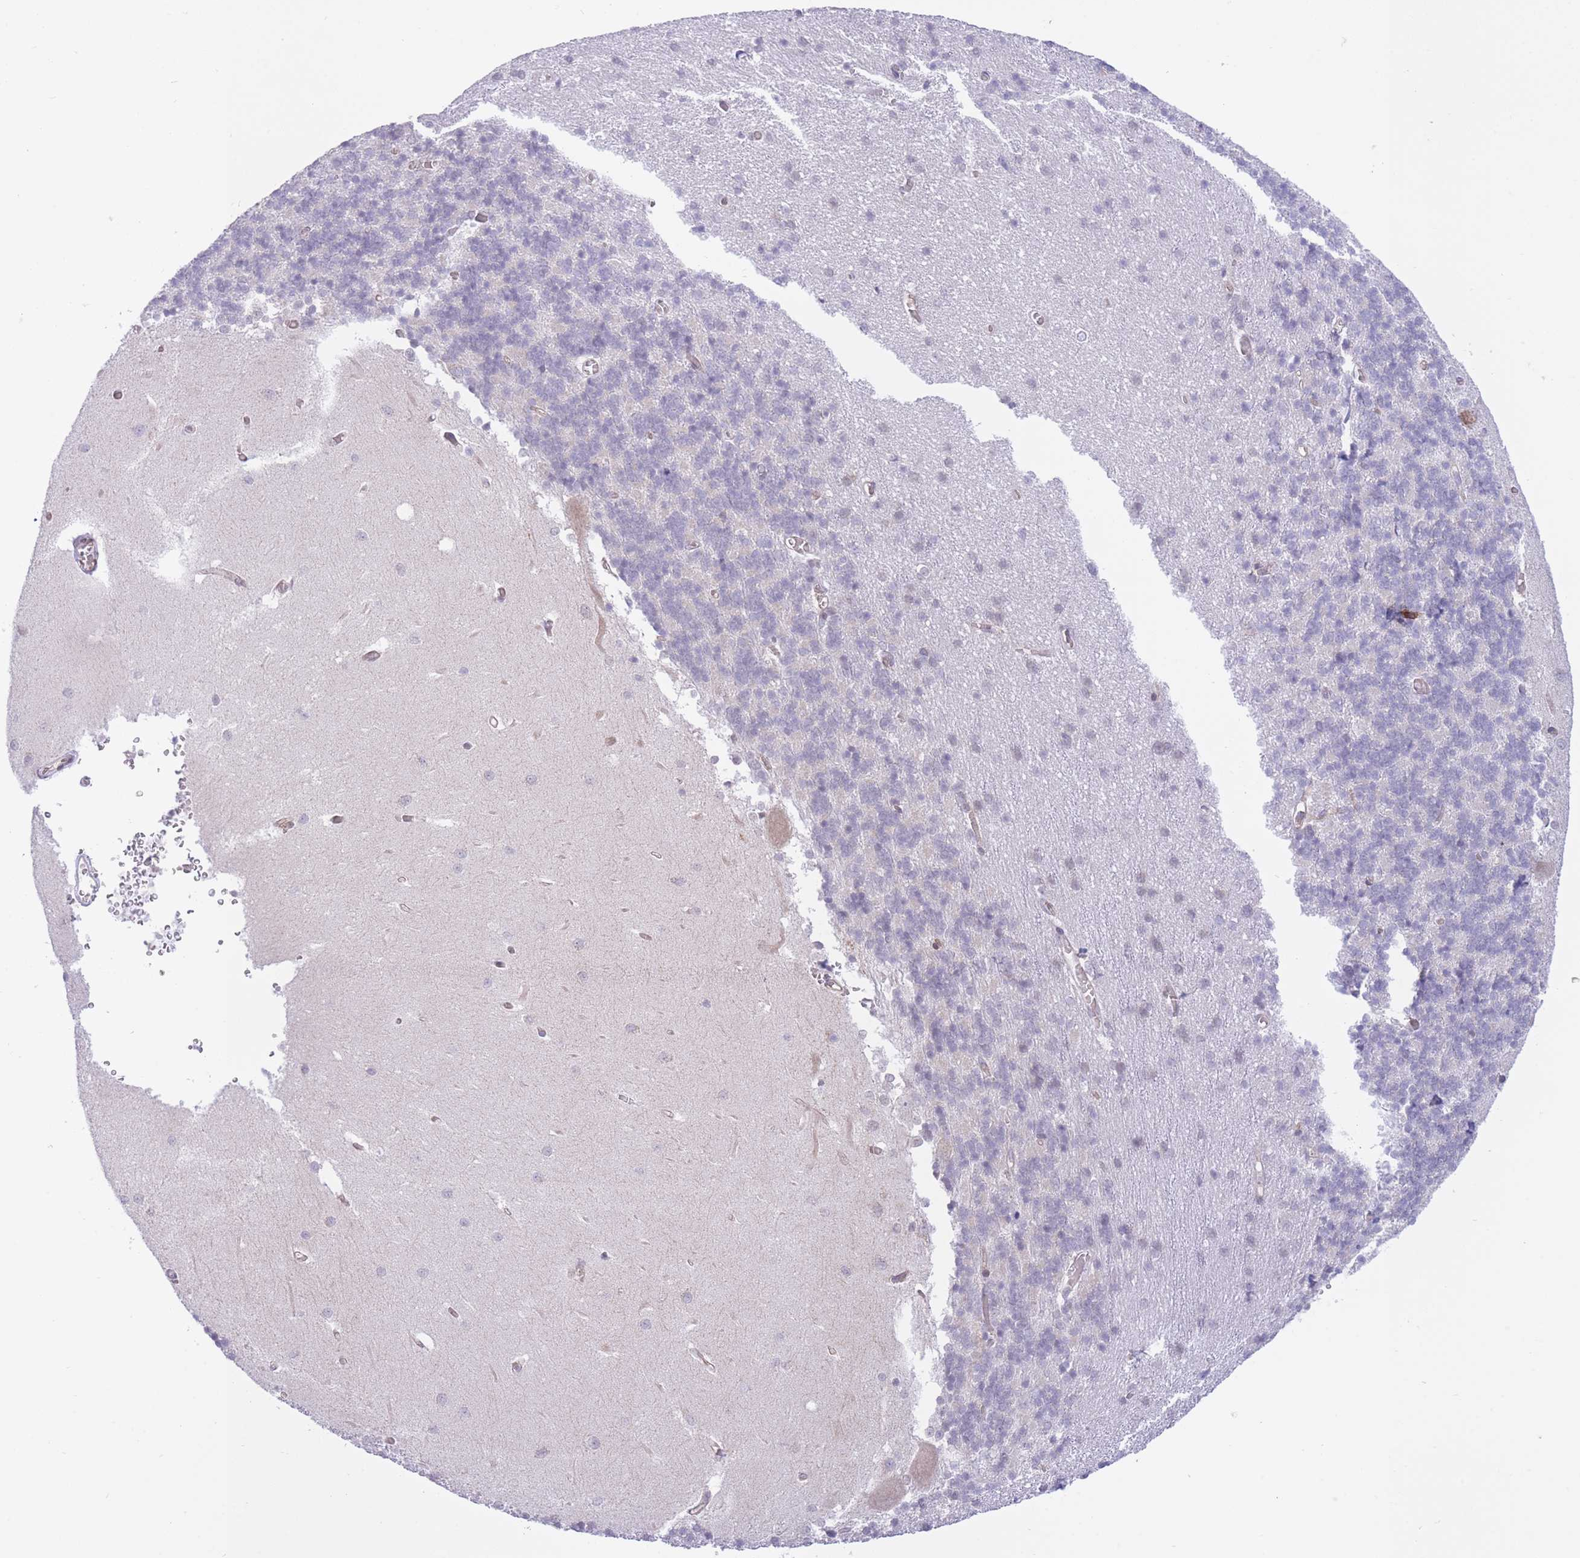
{"staining": {"intensity": "negative", "quantity": "none", "location": "none"}, "tissue": "cerebellum", "cell_type": "Cells in granular layer", "image_type": "normal", "snomed": [{"axis": "morphology", "description": "Normal tissue, NOS"}, {"axis": "topography", "description": "Cerebellum"}], "caption": "Cells in granular layer are negative for protein expression in benign human cerebellum. The staining is performed using DAB (3,3'-diaminobenzidine) brown chromogen with nuclei counter-stained in using hematoxylin.", "gene": "MRPS31", "patient": {"sex": "male", "age": 37}}